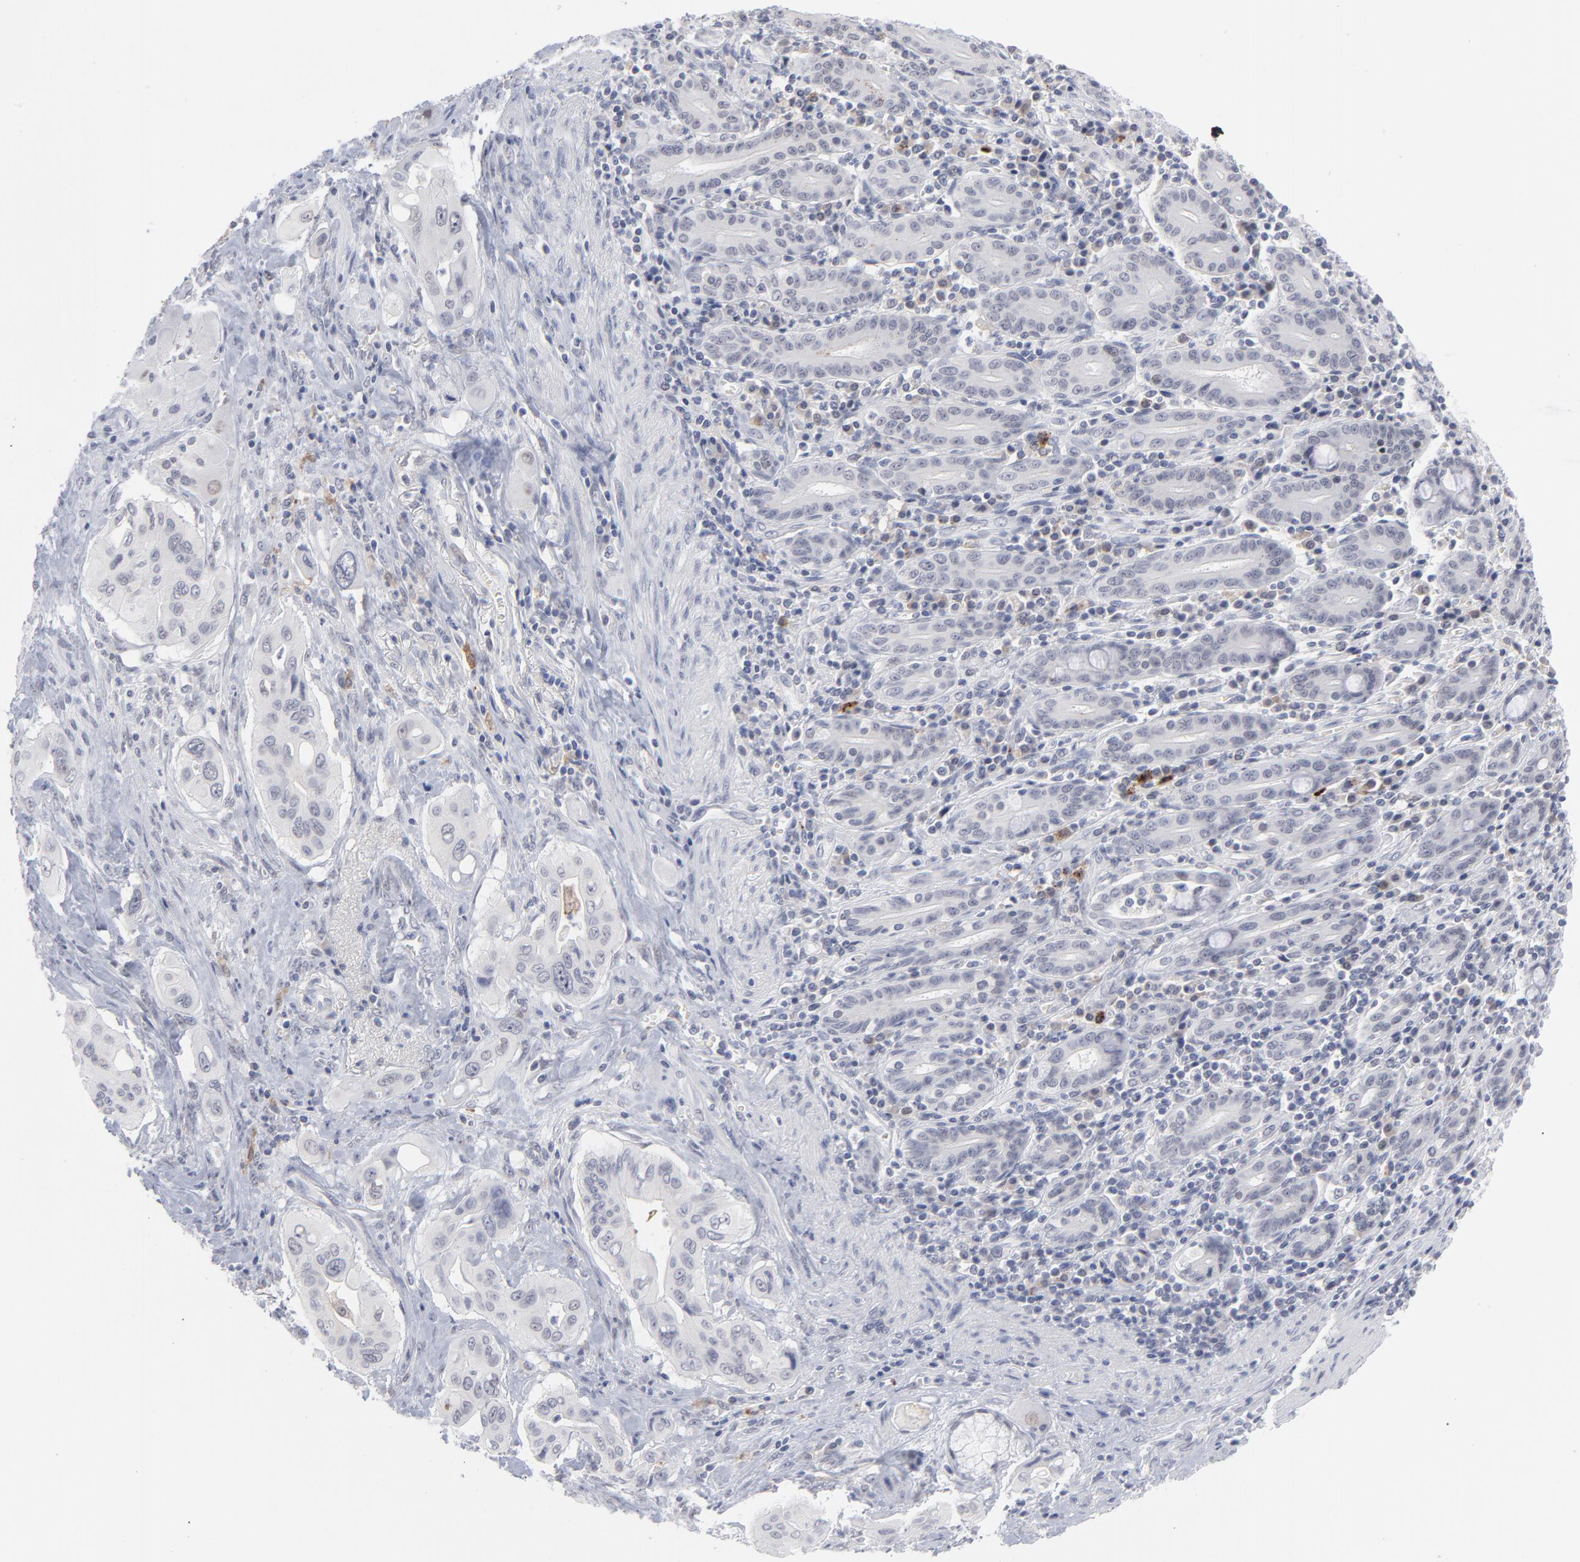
{"staining": {"intensity": "negative", "quantity": "none", "location": "none"}, "tissue": "pancreatic cancer", "cell_type": "Tumor cells", "image_type": "cancer", "snomed": [{"axis": "morphology", "description": "Adenocarcinoma, NOS"}, {"axis": "topography", "description": "Pancreas"}], "caption": "This is an immunohistochemistry image of adenocarcinoma (pancreatic). There is no staining in tumor cells.", "gene": "CCR2", "patient": {"sex": "male", "age": 77}}